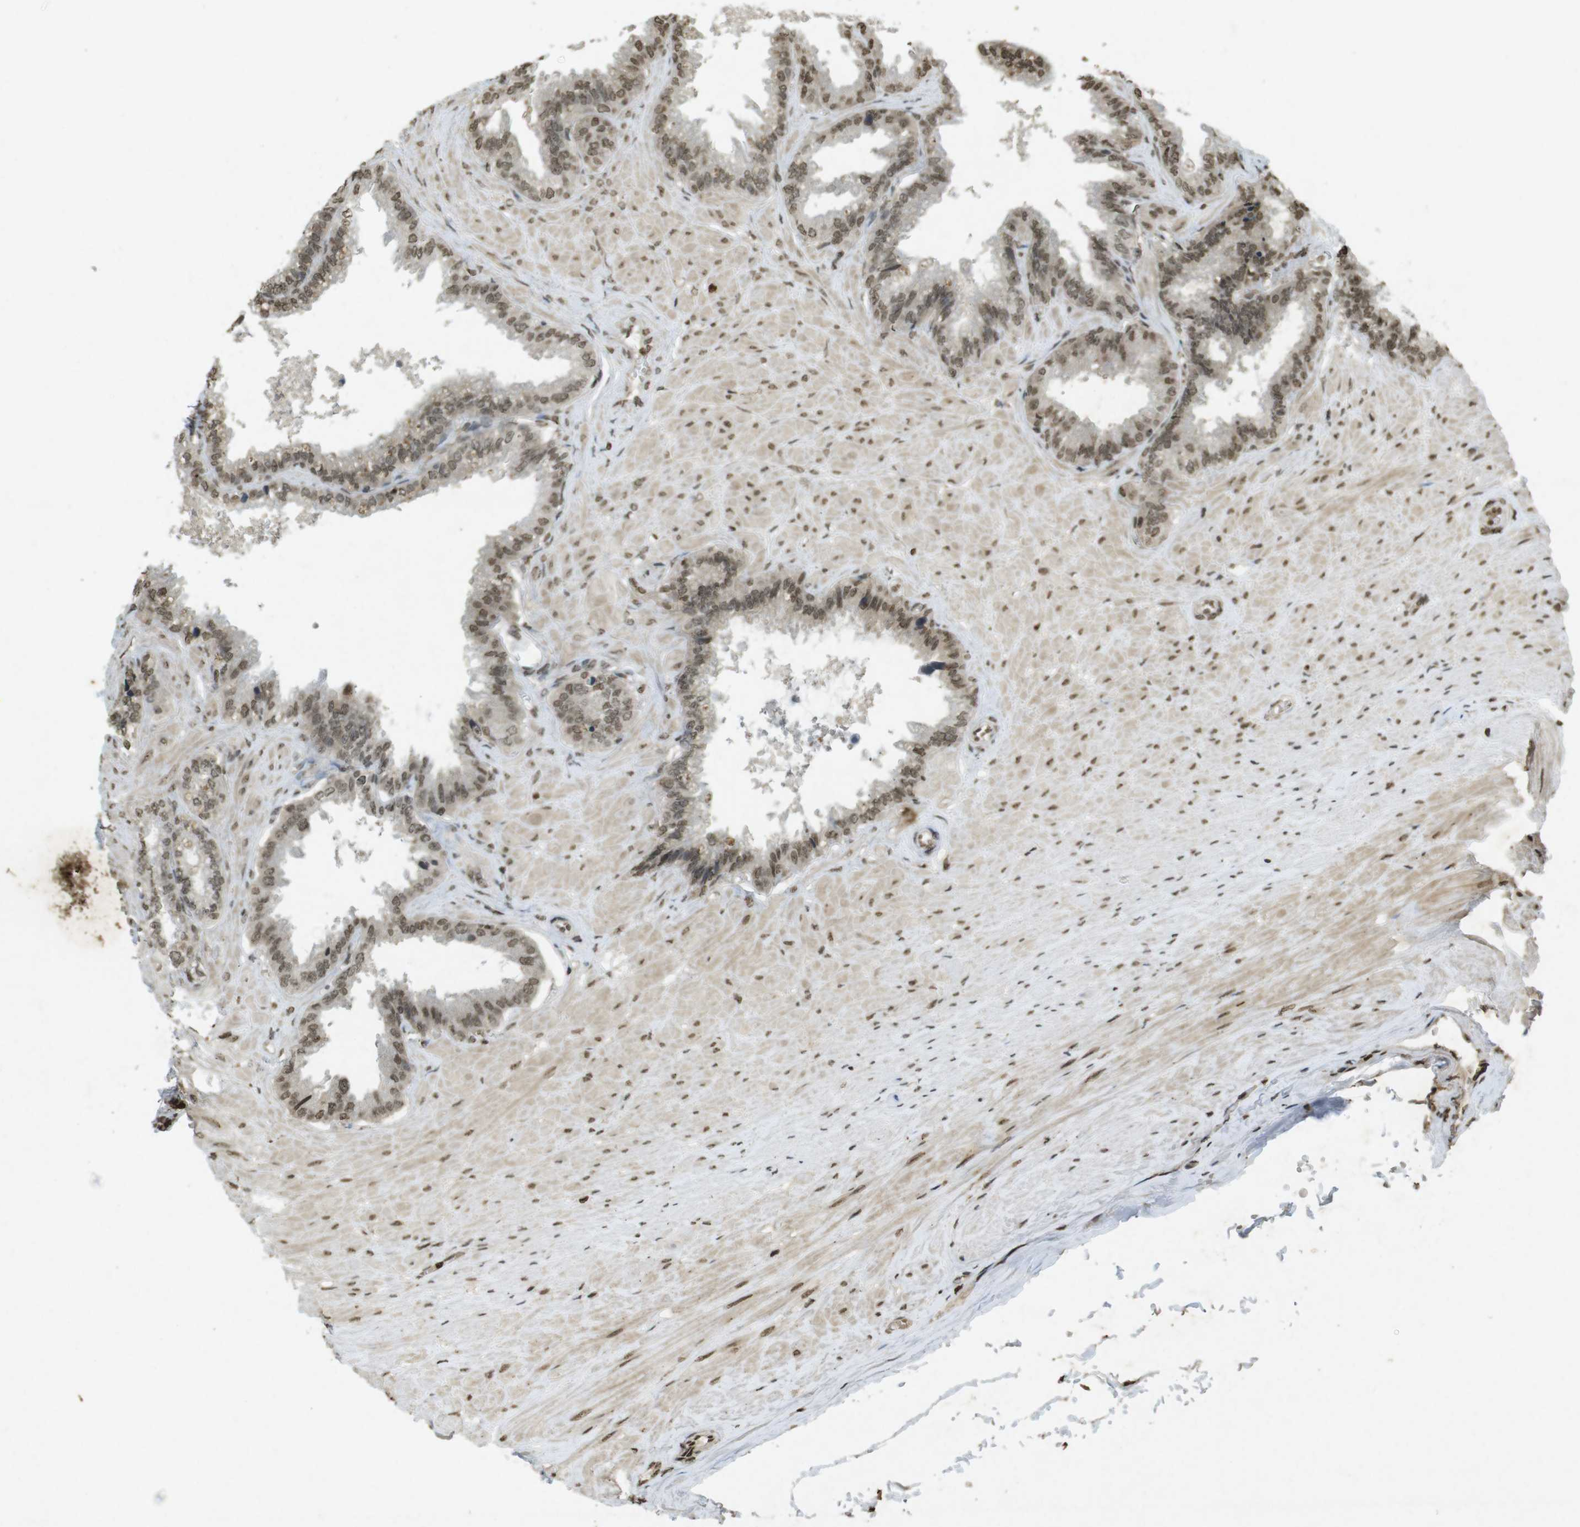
{"staining": {"intensity": "moderate", "quantity": ">75%", "location": "nuclear"}, "tissue": "seminal vesicle", "cell_type": "Glandular cells", "image_type": "normal", "snomed": [{"axis": "morphology", "description": "Normal tissue, NOS"}, {"axis": "topography", "description": "Seminal veicle"}], "caption": "A photomicrograph of seminal vesicle stained for a protein displays moderate nuclear brown staining in glandular cells.", "gene": "ORC4", "patient": {"sex": "male", "age": 46}}